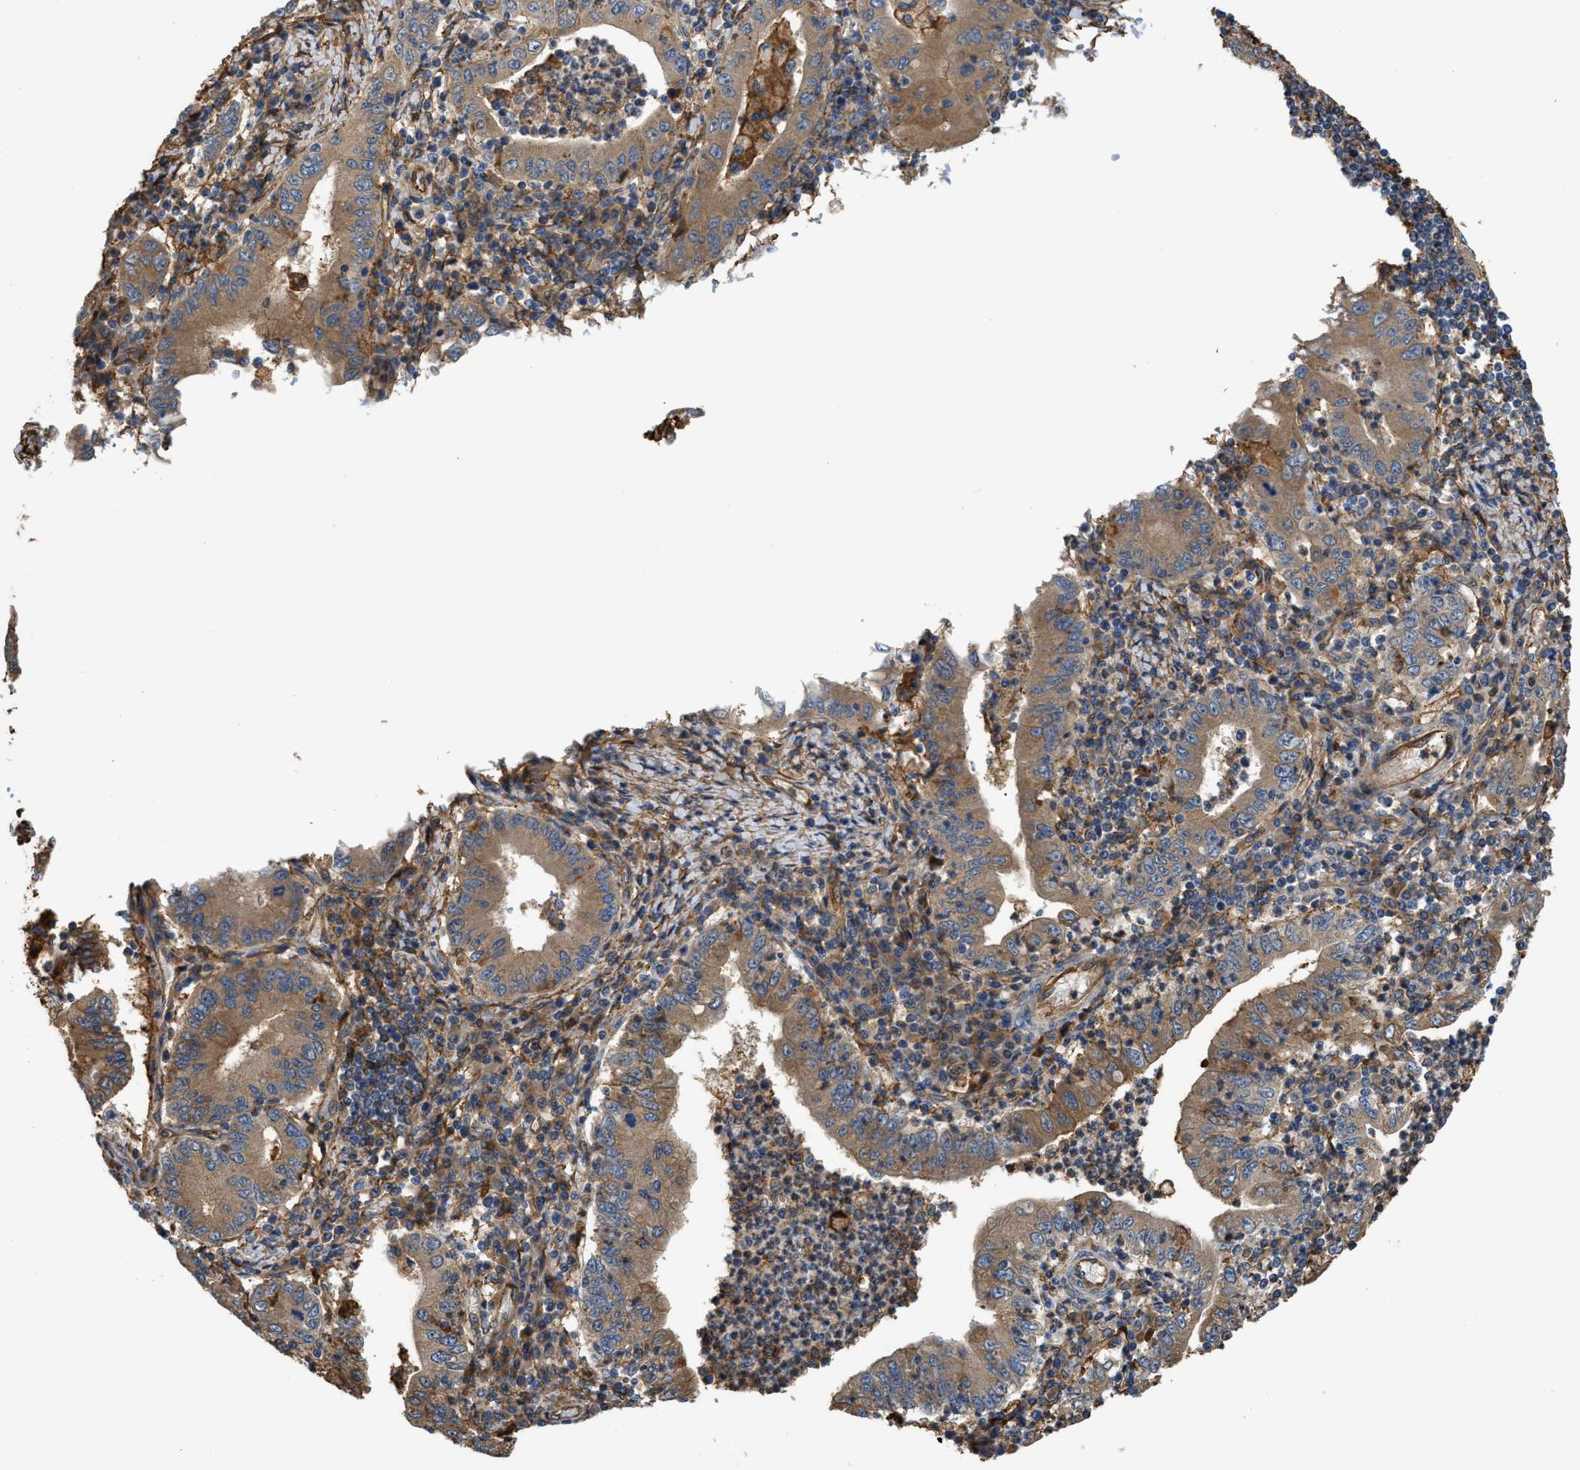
{"staining": {"intensity": "moderate", "quantity": ">75%", "location": "cytoplasmic/membranous"}, "tissue": "stomach cancer", "cell_type": "Tumor cells", "image_type": "cancer", "snomed": [{"axis": "morphology", "description": "Normal tissue, NOS"}, {"axis": "morphology", "description": "Adenocarcinoma, NOS"}, {"axis": "topography", "description": "Esophagus"}, {"axis": "topography", "description": "Stomach, upper"}, {"axis": "topography", "description": "Peripheral nerve tissue"}], "caption": "The histopathology image displays staining of stomach cancer (adenocarcinoma), revealing moderate cytoplasmic/membranous protein expression (brown color) within tumor cells.", "gene": "DDHD2", "patient": {"sex": "male", "age": 62}}